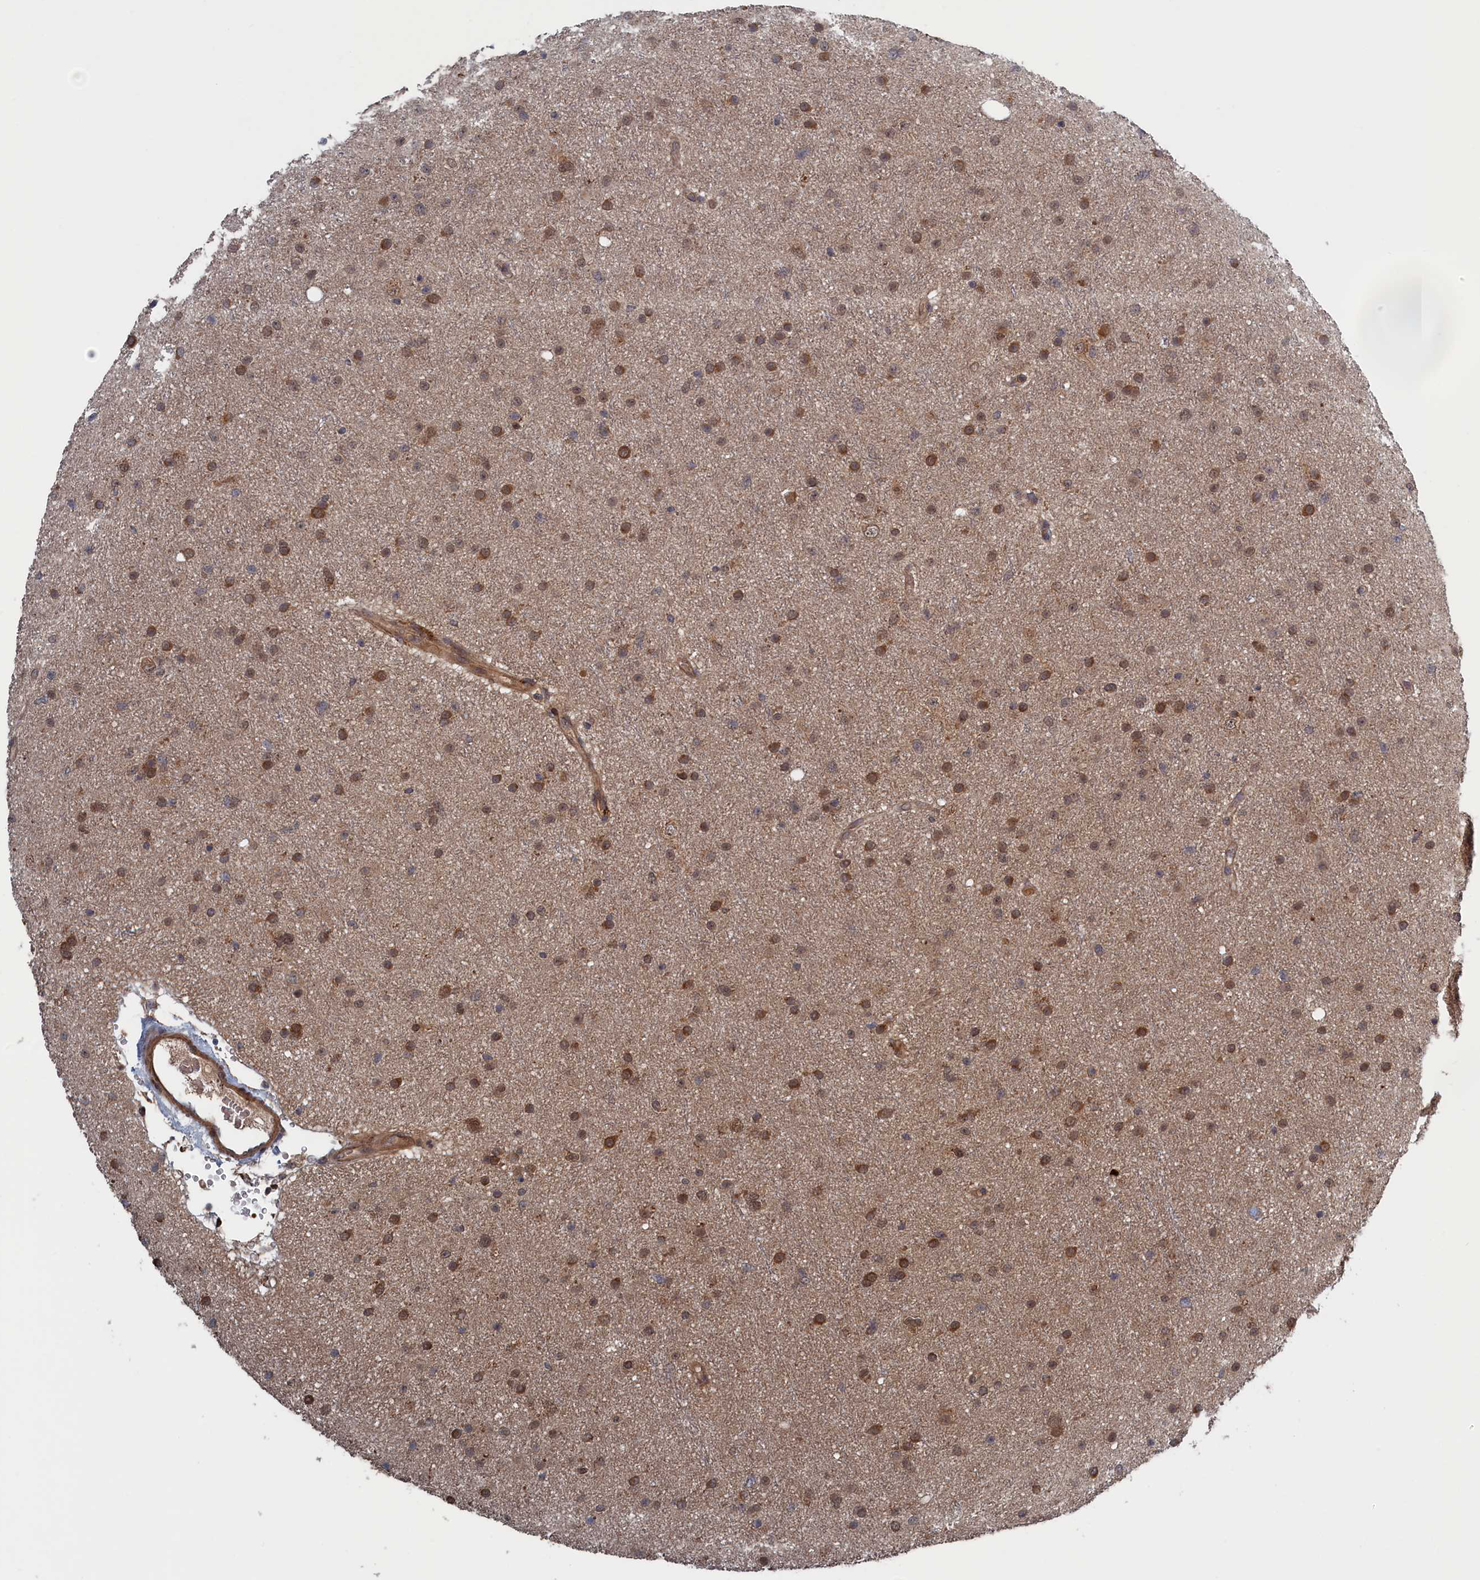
{"staining": {"intensity": "moderate", "quantity": ">75%", "location": "cytoplasmic/membranous,nuclear"}, "tissue": "glioma", "cell_type": "Tumor cells", "image_type": "cancer", "snomed": [{"axis": "morphology", "description": "Glioma, malignant, Low grade"}, {"axis": "topography", "description": "Cerebral cortex"}], "caption": "A brown stain labels moderate cytoplasmic/membranous and nuclear staining of a protein in human malignant glioma (low-grade) tumor cells. Nuclei are stained in blue.", "gene": "ELOVL6", "patient": {"sex": "female", "age": 39}}